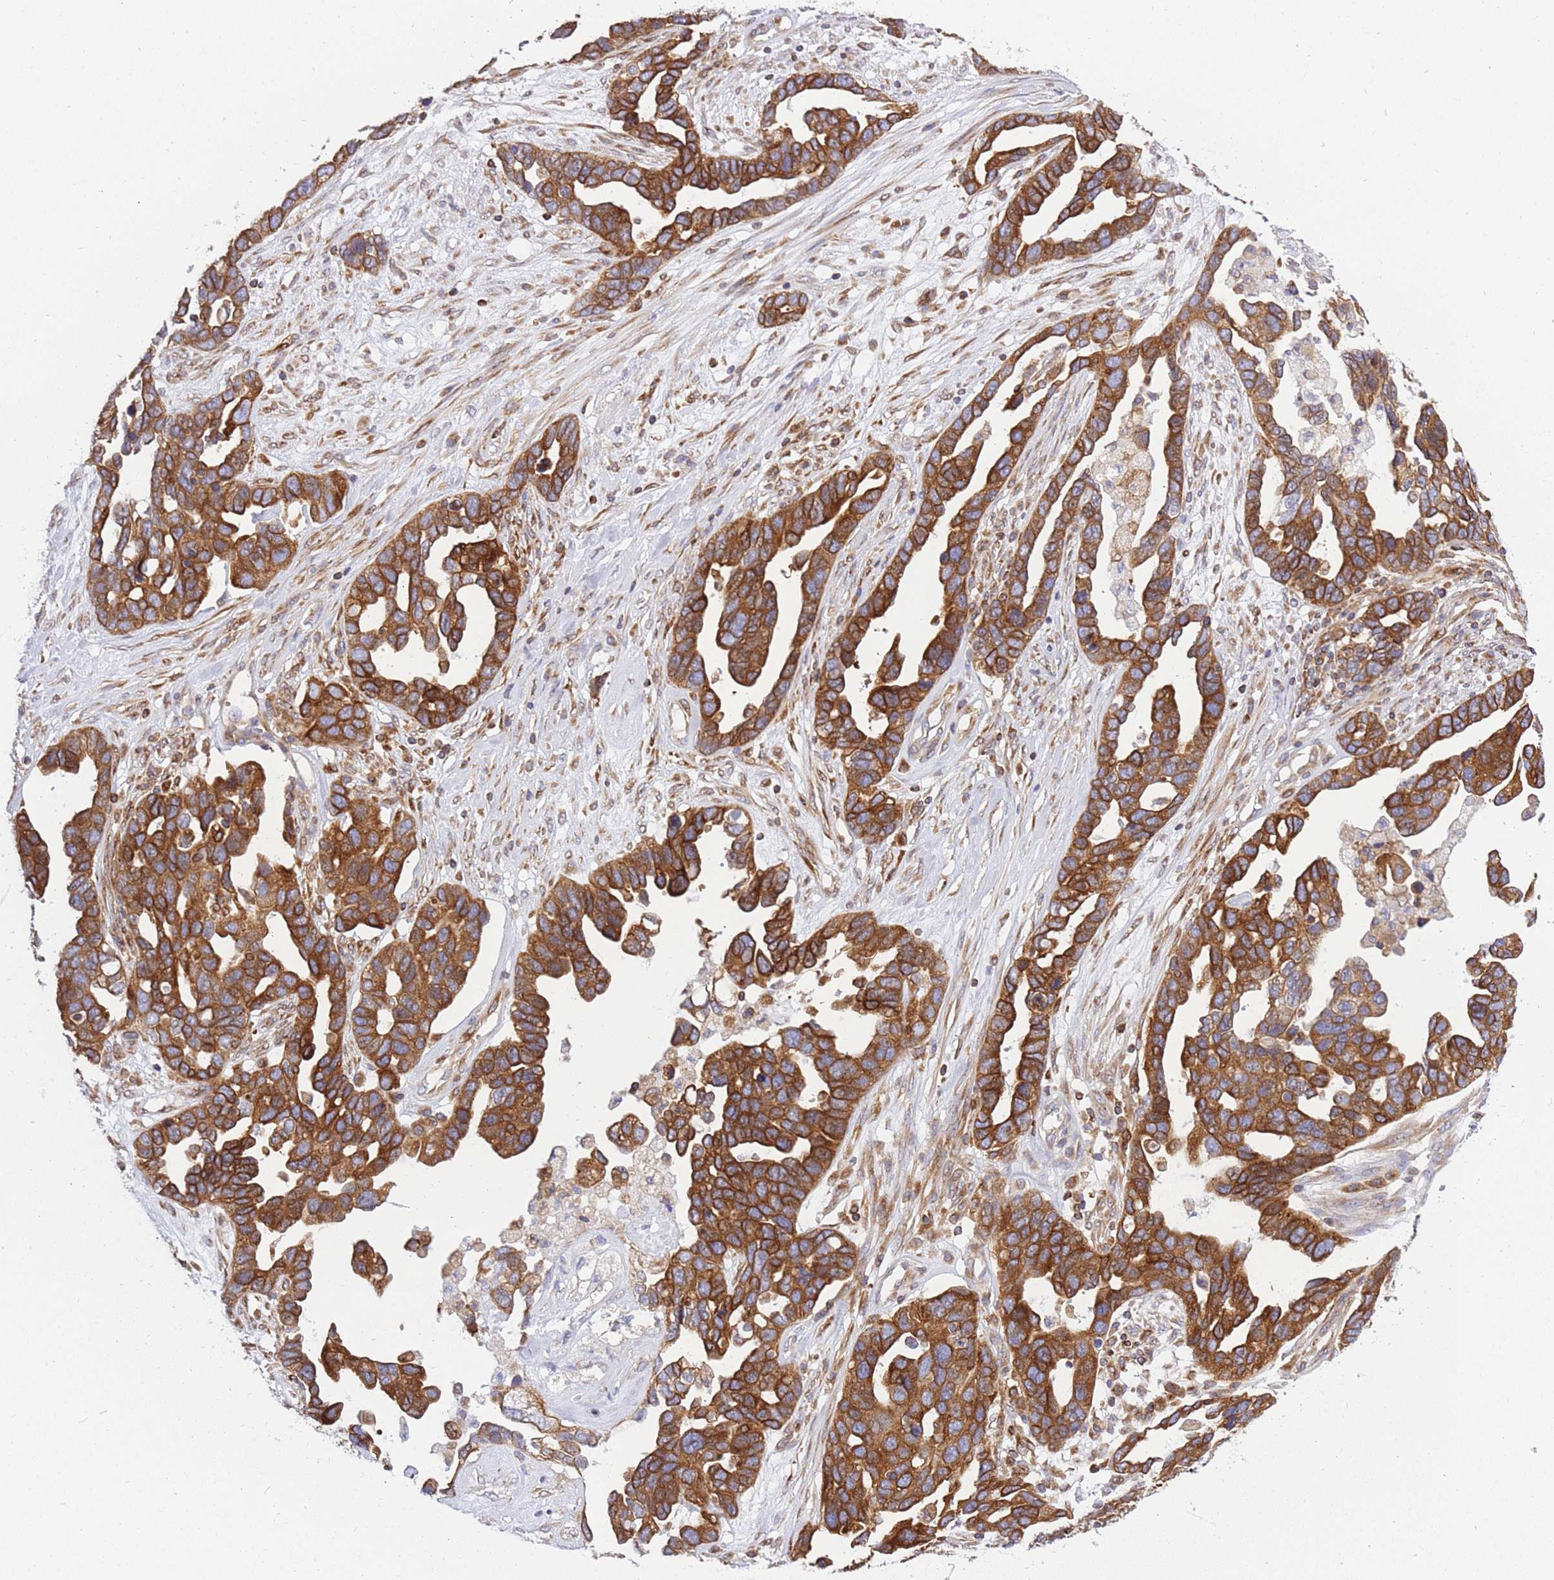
{"staining": {"intensity": "strong", "quantity": ">75%", "location": "cytoplasmic/membranous"}, "tissue": "ovarian cancer", "cell_type": "Tumor cells", "image_type": "cancer", "snomed": [{"axis": "morphology", "description": "Cystadenocarcinoma, serous, NOS"}, {"axis": "topography", "description": "Ovary"}], "caption": "This image exhibits IHC staining of ovarian cancer, with high strong cytoplasmic/membranous positivity in about >75% of tumor cells.", "gene": "REM1", "patient": {"sex": "female", "age": 54}}